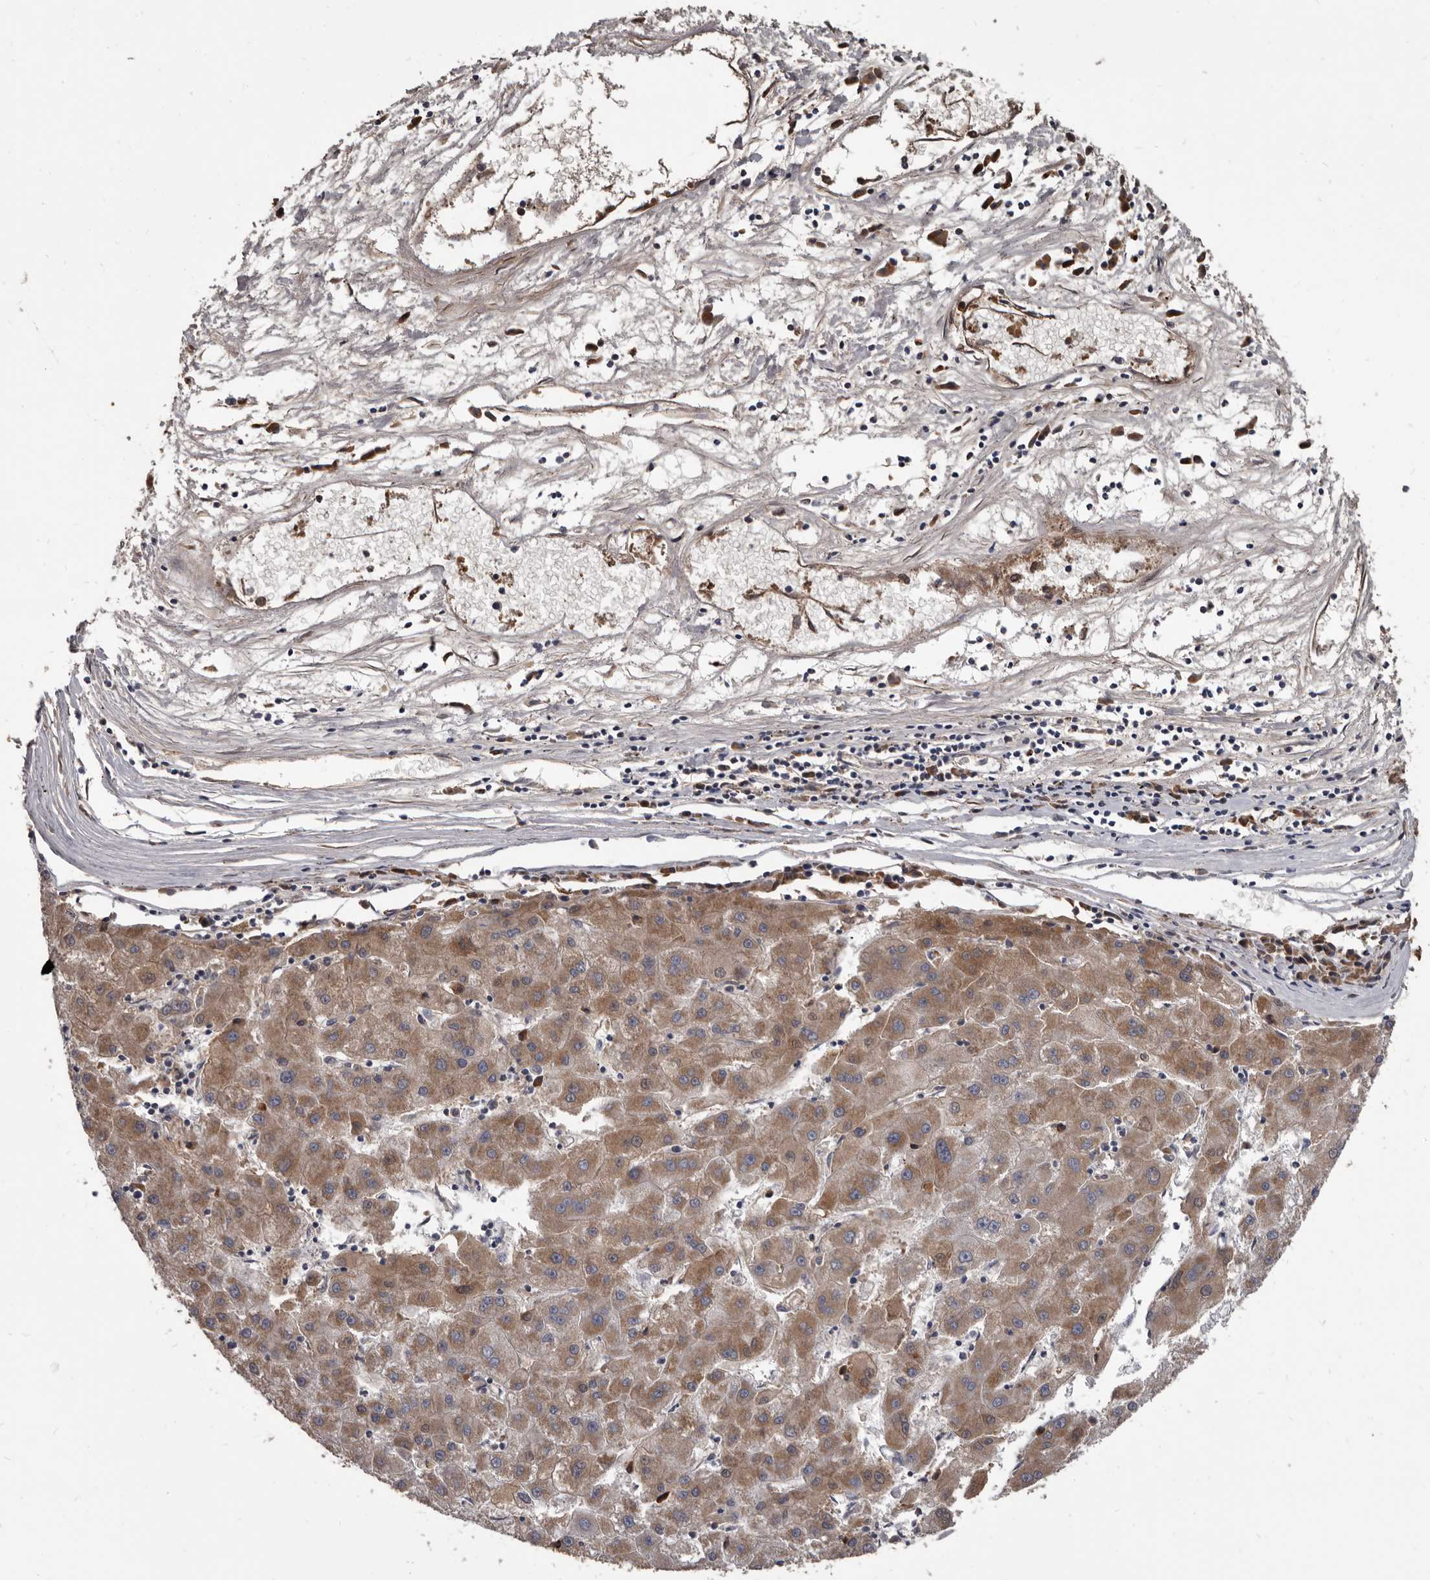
{"staining": {"intensity": "moderate", "quantity": ">75%", "location": "cytoplasmic/membranous"}, "tissue": "liver cancer", "cell_type": "Tumor cells", "image_type": "cancer", "snomed": [{"axis": "morphology", "description": "Carcinoma, Hepatocellular, NOS"}, {"axis": "topography", "description": "Liver"}], "caption": "A brown stain labels moderate cytoplasmic/membranous staining of a protein in human liver cancer tumor cells.", "gene": "ALDH5A1", "patient": {"sex": "male", "age": 72}}